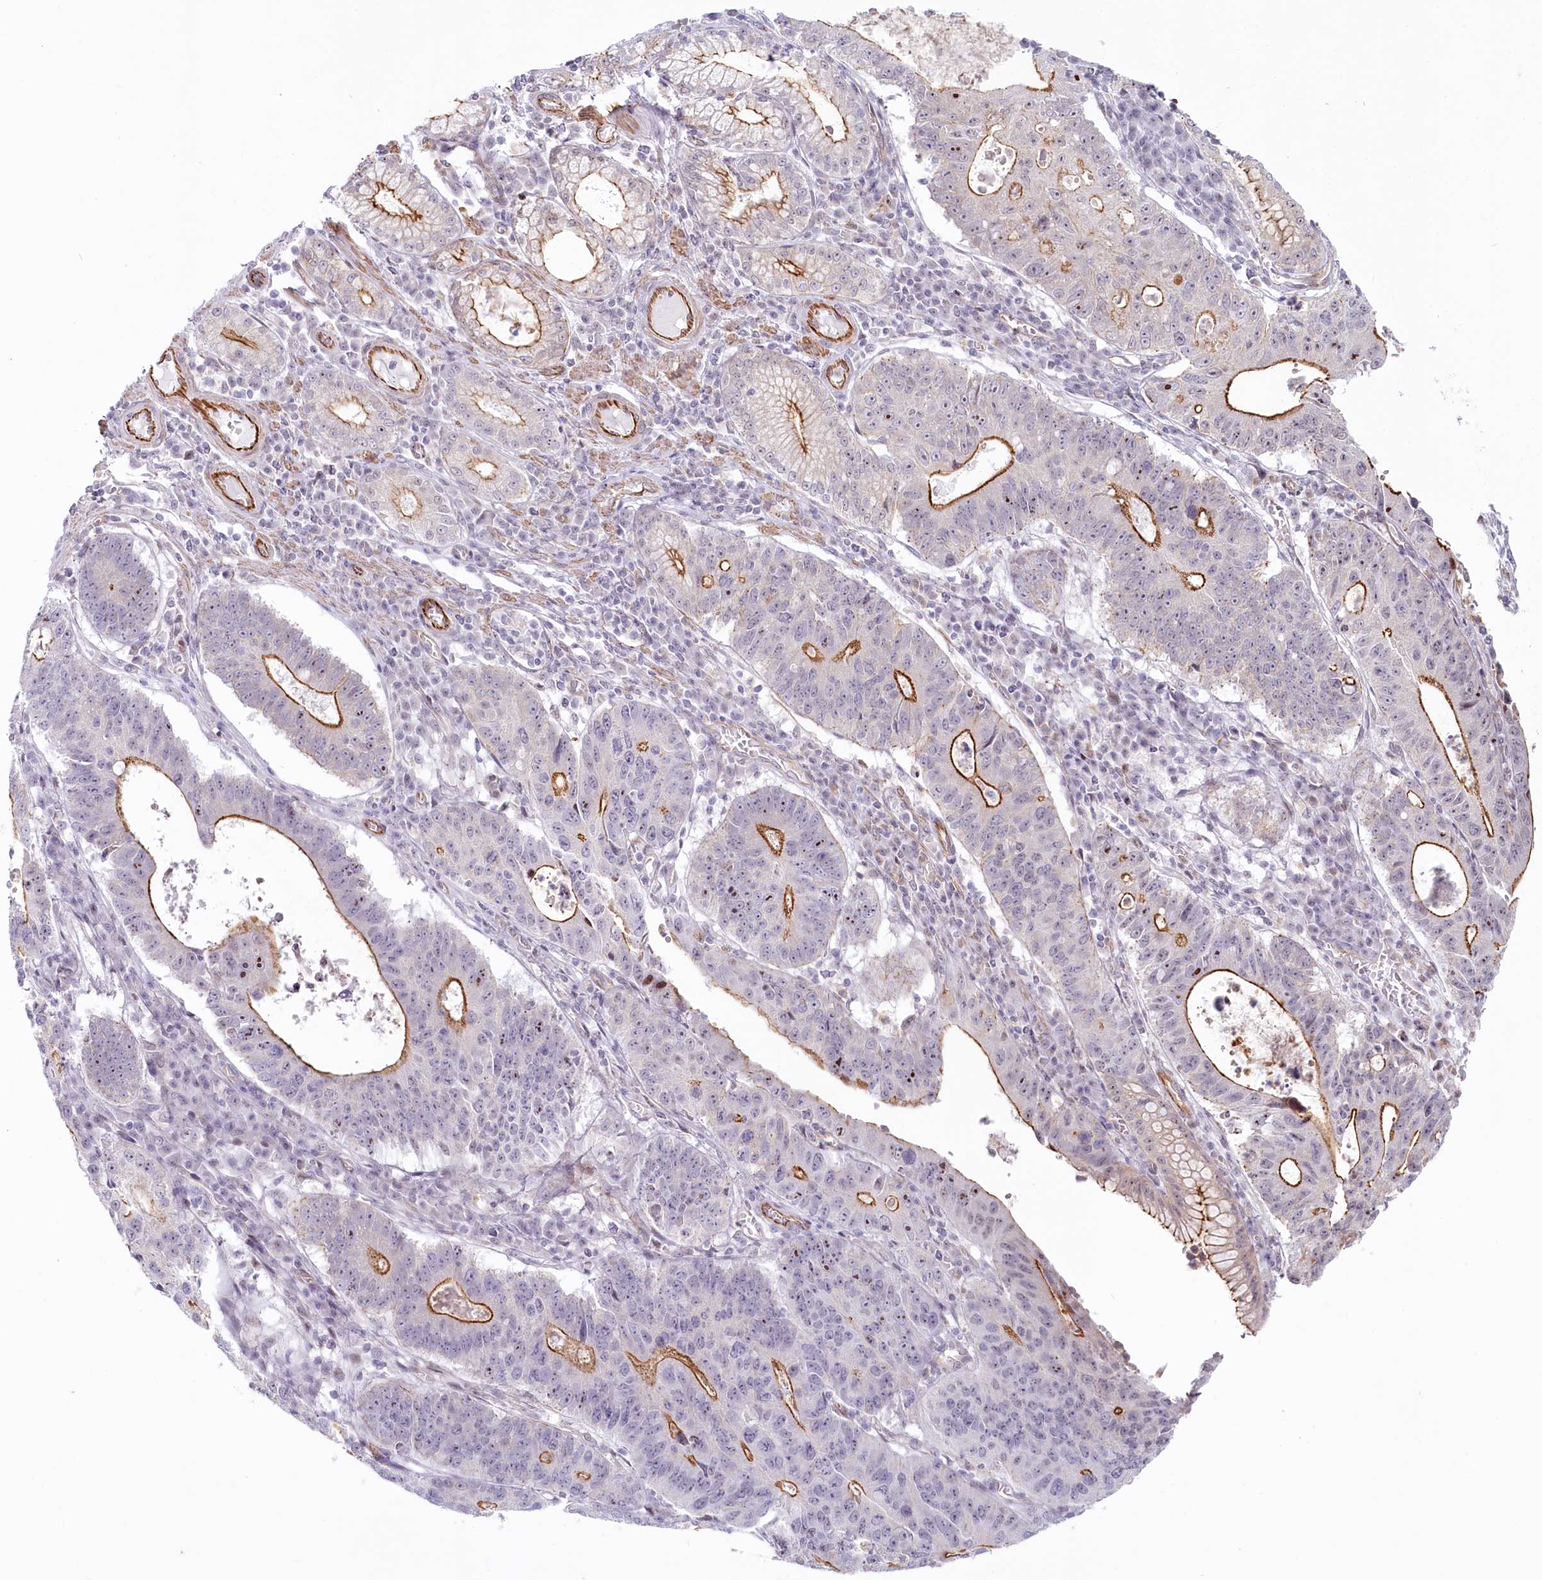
{"staining": {"intensity": "strong", "quantity": "25%-75%", "location": "cytoplasmic/membranous,nuclear"}, "tissue": "stomach cancer", "cell_type": "Tumor cells", "image_type": "cancer", "snomed": [{"axis": "morphology", "description": "Adenocarcinoma, NOS"}, {"axis": "topography", "description": "Stomach"}], "caption": "Immunohistochemistry staining of stomach cancer (adenocarcinoma), which reveals high levels of strong cytoplasmic/membranous and nuclear positivity in approximately 25%-75% of tumor cells indicating strong cytoplasmic/membranous and nuclear protein expression. The staining was performed using DAB (brown) for protein detection and nuclei were counterstained in hematoxylin (blue).", "gene": "ABHD8", "patient": {"sex": "male", "age": 59}}